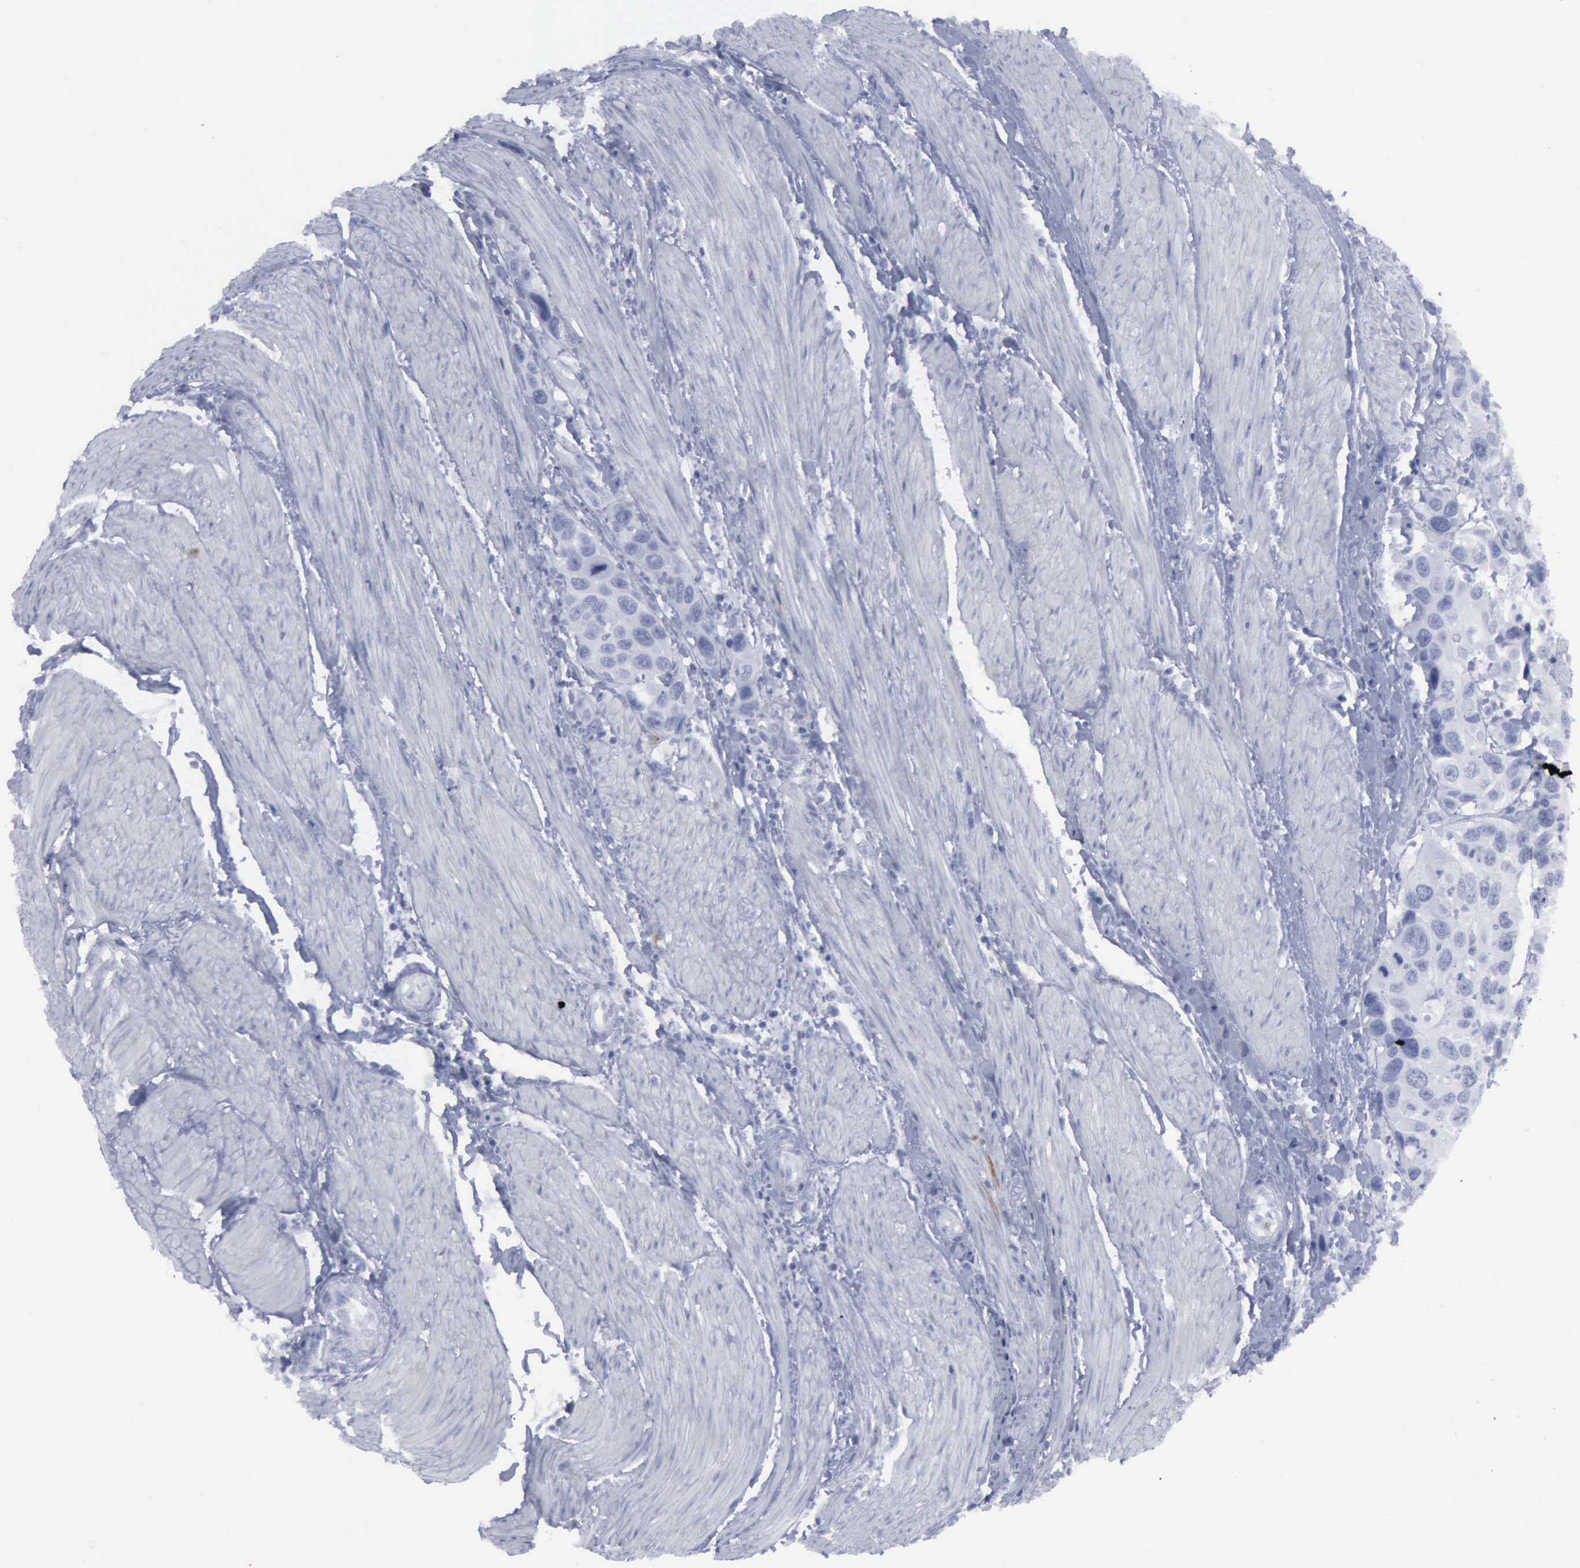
{"staining": {"intensity": "negative", "quantity": "none", "location": "none"}, "tissue": "urothelial cancer", "cell_type": "Tumor cells", "image_type": "cancer", "snomed": [{"axis": "morphology", "description": "Urothelial carcinoma, High grade"}, {"axis": "topography", "description": "Urinary bladder"}], "caption": "Immunohistochemical staining of urothelial carcinoma (high-grade) reveals no significant staining in tumor cells.", "gene": "VCAM1", "patient": {"sex": "male", "age": 66}}